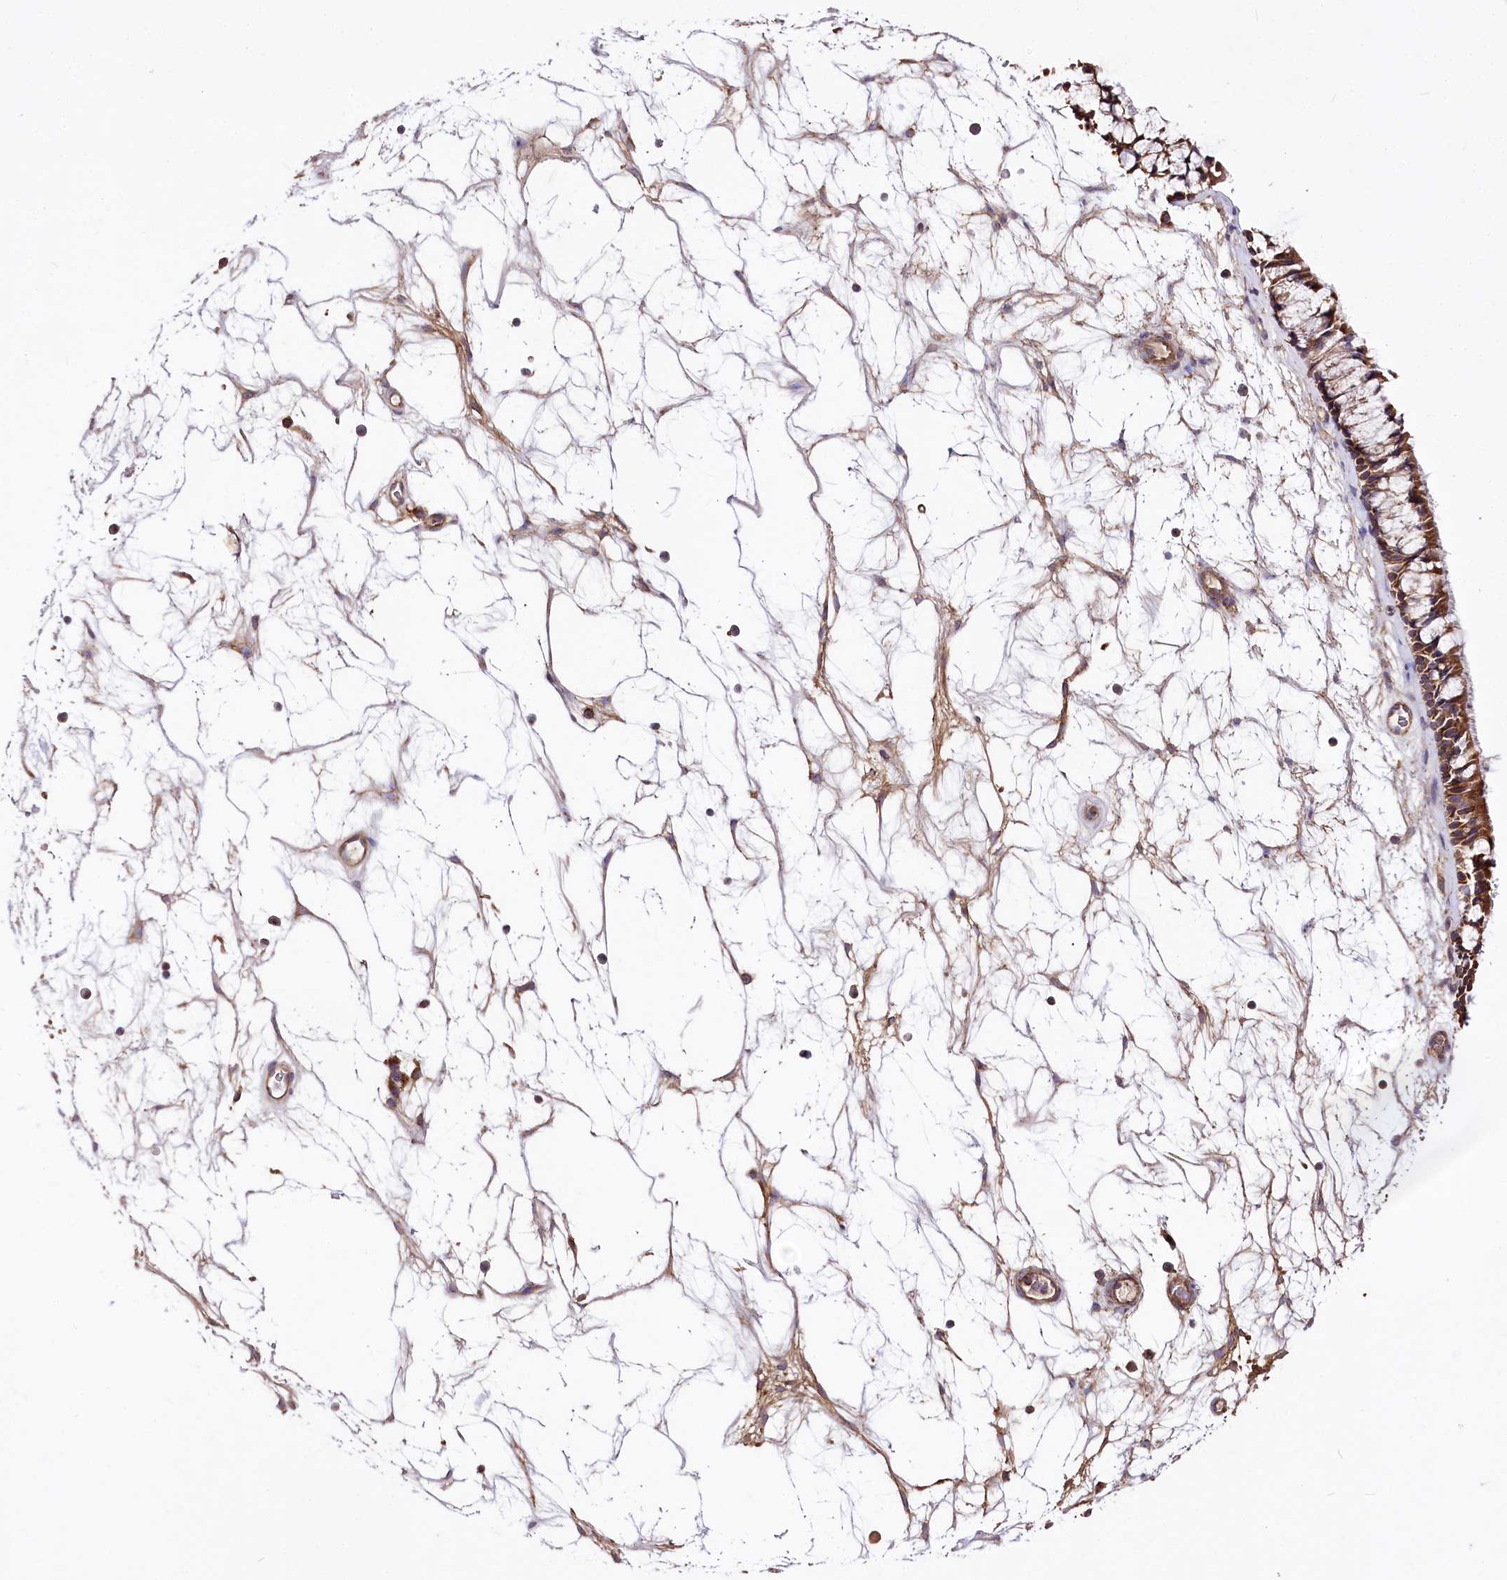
{"staining": {"intensity": "moderate", "quantity": ">75%", "location": "cytoplasmic/membranous"}, "tissue": "nasopharynx", "cell_type": "Respiratory epithelial cells", "image_type": "normal", "snomed": [{"axis": "morphology", "description": "Normal tissue, NOS"}, {"axis": "topography", "description": "Nasopharynx"}], "caption": "Immunohistochemistry (IHC) micrograph of normal nasopharynx: human nasopharynx stained using IHC demonstrates medium levels of moderate protein expression localized specifically in the cytoplasmic/membranous of respiratory epithelial cells, appearing as a cytoplasmic/membranous brown color.", "gene": "WWC1", "patient": {"sex": "male", "age": 64}}